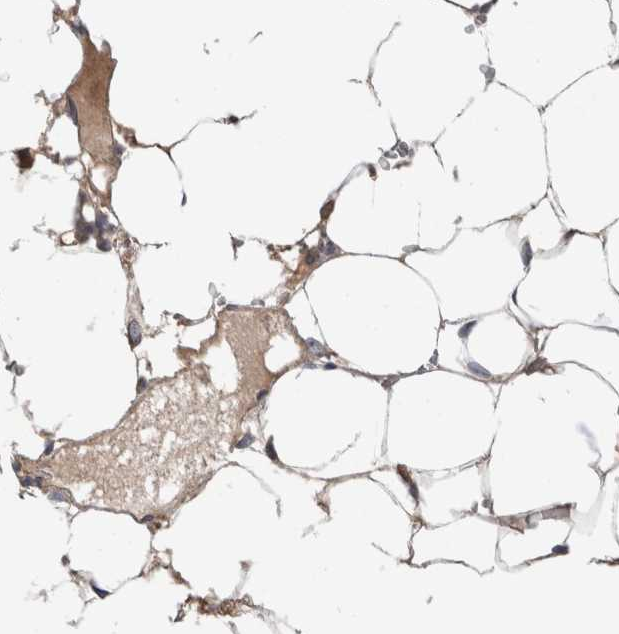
{"staining": {"intensity": "strong", "quantity": "<25%", "location": "cytoplasmic/membranous"}, "tissue": "bone marrow", "cell_type": "Hematopoietic cells", "image_type": "normal", "snomed": [{"axis": "morphology", "description": "Normal tissue, NOS"}, {"axis": "topography", "description": "Bone marrow"}], "caption": "Immunohistochemistry (IHC) photomicrograph of unremarkable bone marrow stained for a protein (brown), which exhibits medium levels of strong cytoplasmic/membranous positivity in about <25% of hematopoietic cells.", "gene": "TARBP1", "patient": {"sex": "male", "age": 70}}